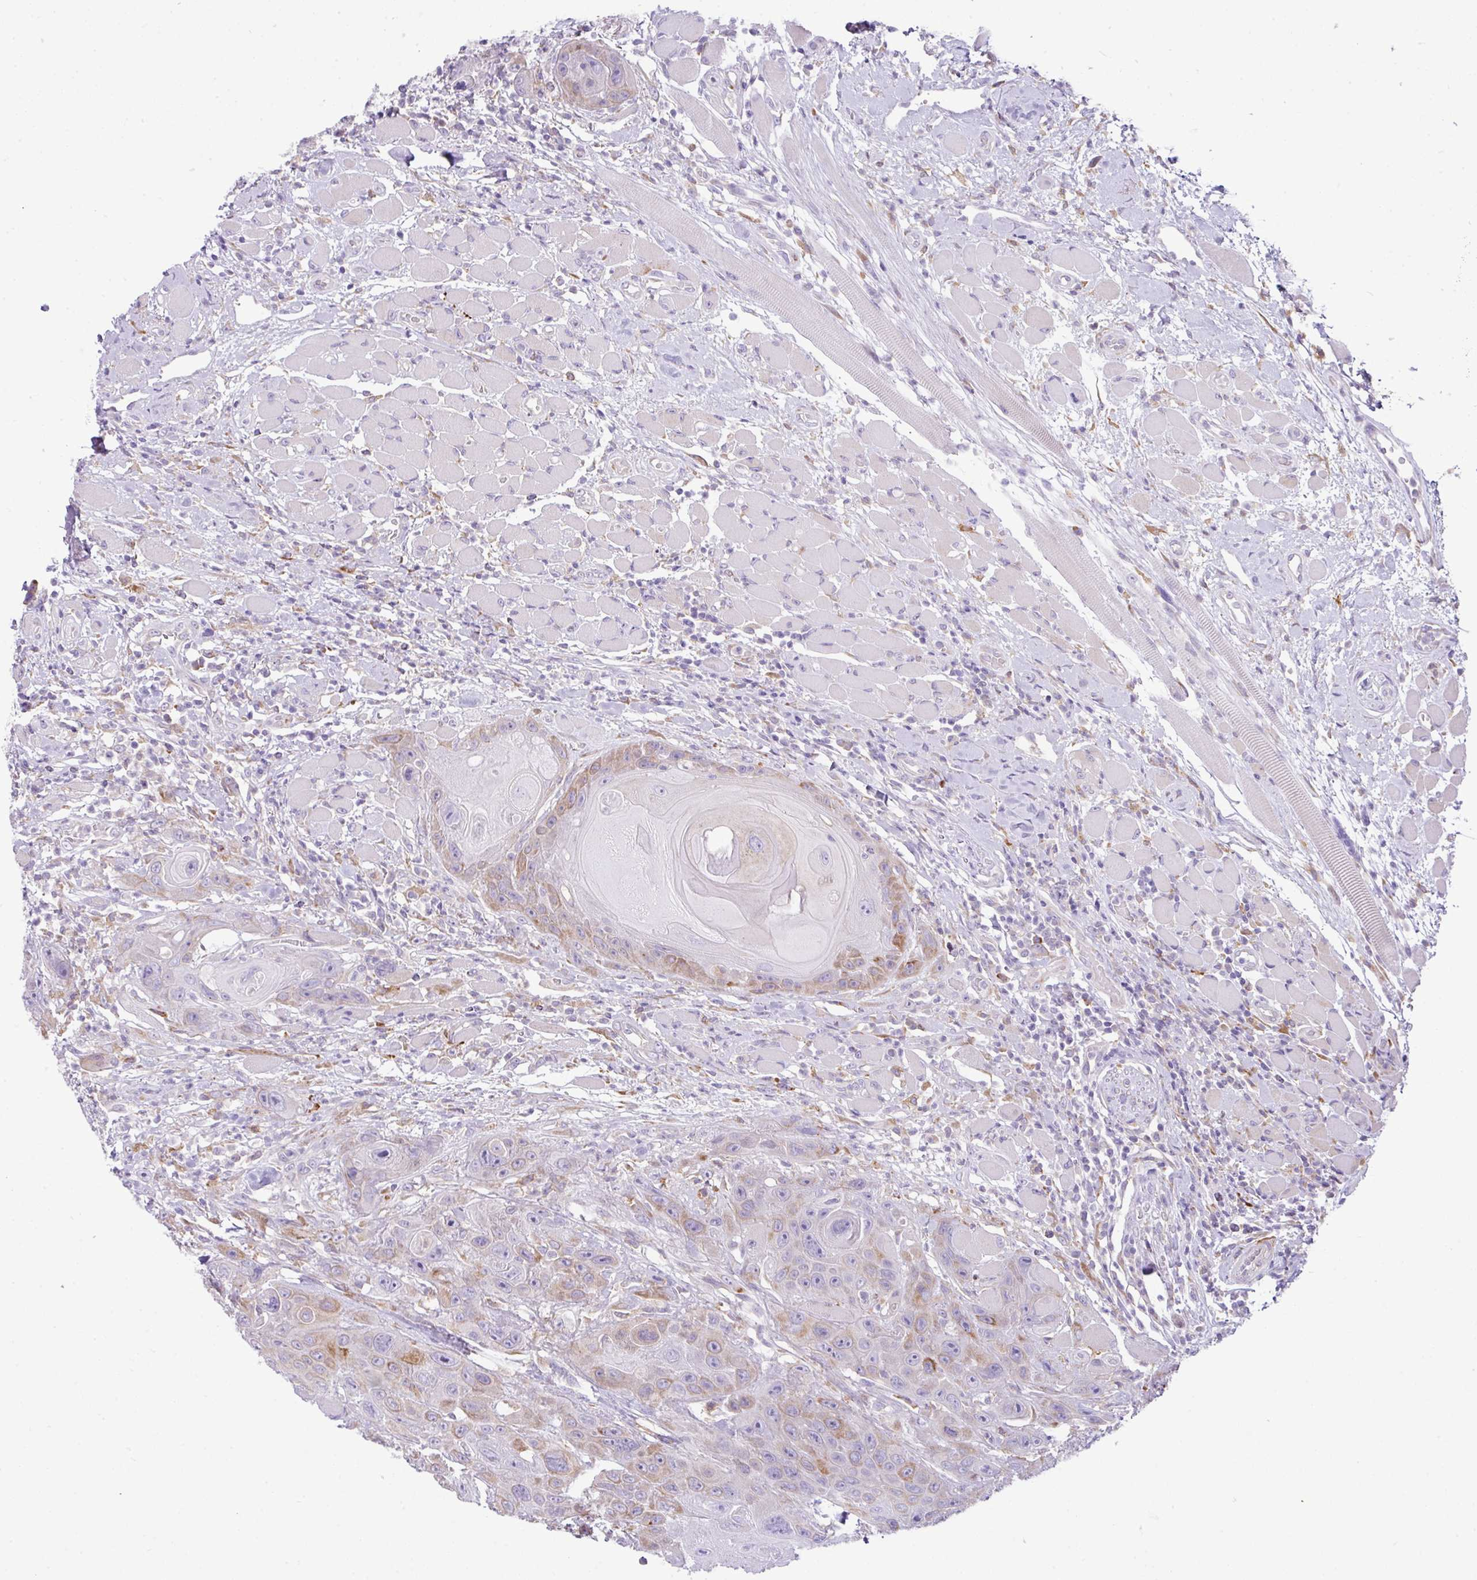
{"staining": {"intensity": "weak", "quantity": "<25%", "location": "cytoplasmic/membranous"}, "tissue": "head and neck cancer", "cell_type": "Tumor cells", "image_type": "cancer", "snomed": [{"axis": "morphology", "description": "Squamous cell carcinoma, NOS"}, {"axis": "topography", "description": "Head-Neck"}], "caption": "Immunohistochemistry (IHC) of head and neck squamous cell carcinoma reveals no positivity in tumor cells.", "gene": "RGS21", "patient": {"sex": "female", "age": 59}}